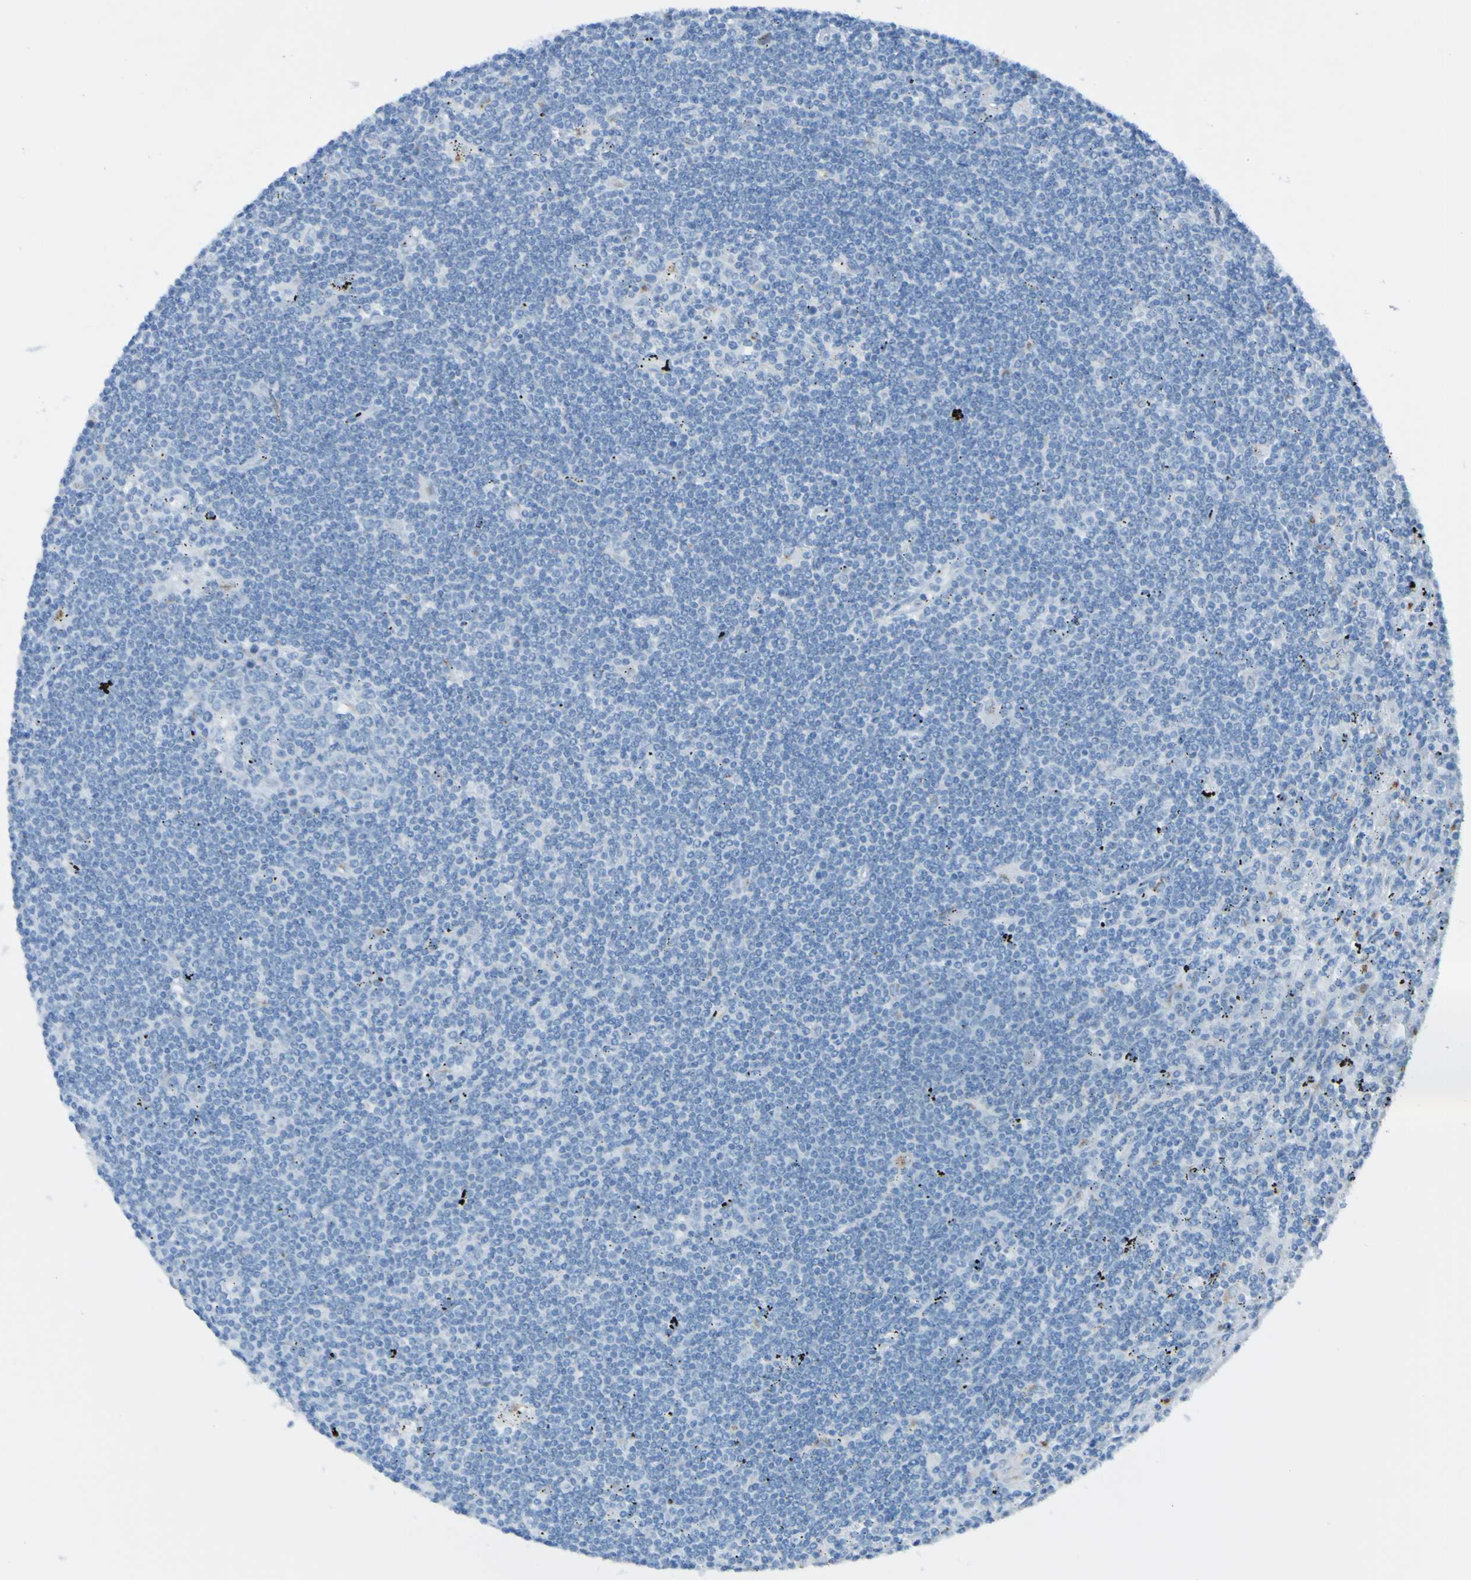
{"staining": {"intensity": "negative", "quantity": "none", "location": "none"}, "tissue": "lymphoma", "cell_type": "Tumor cells", "image_type": "cancer", "snomed": [{"axis": "morphology", "description": "Malignant lymphoma, non-Hodgkin's type, Low grade"}, {"axis": "topography", "description": "Spleen"}], "caption": "A high-resolution histopathology image shows immunohistochemistry staining of lymphoma, which shows no significant positivity in tumor cells. (IHC, brightfield microscopy, high magnification).", "gene": "ACMSD", "patient": {"sex": "male", "age": 76}}